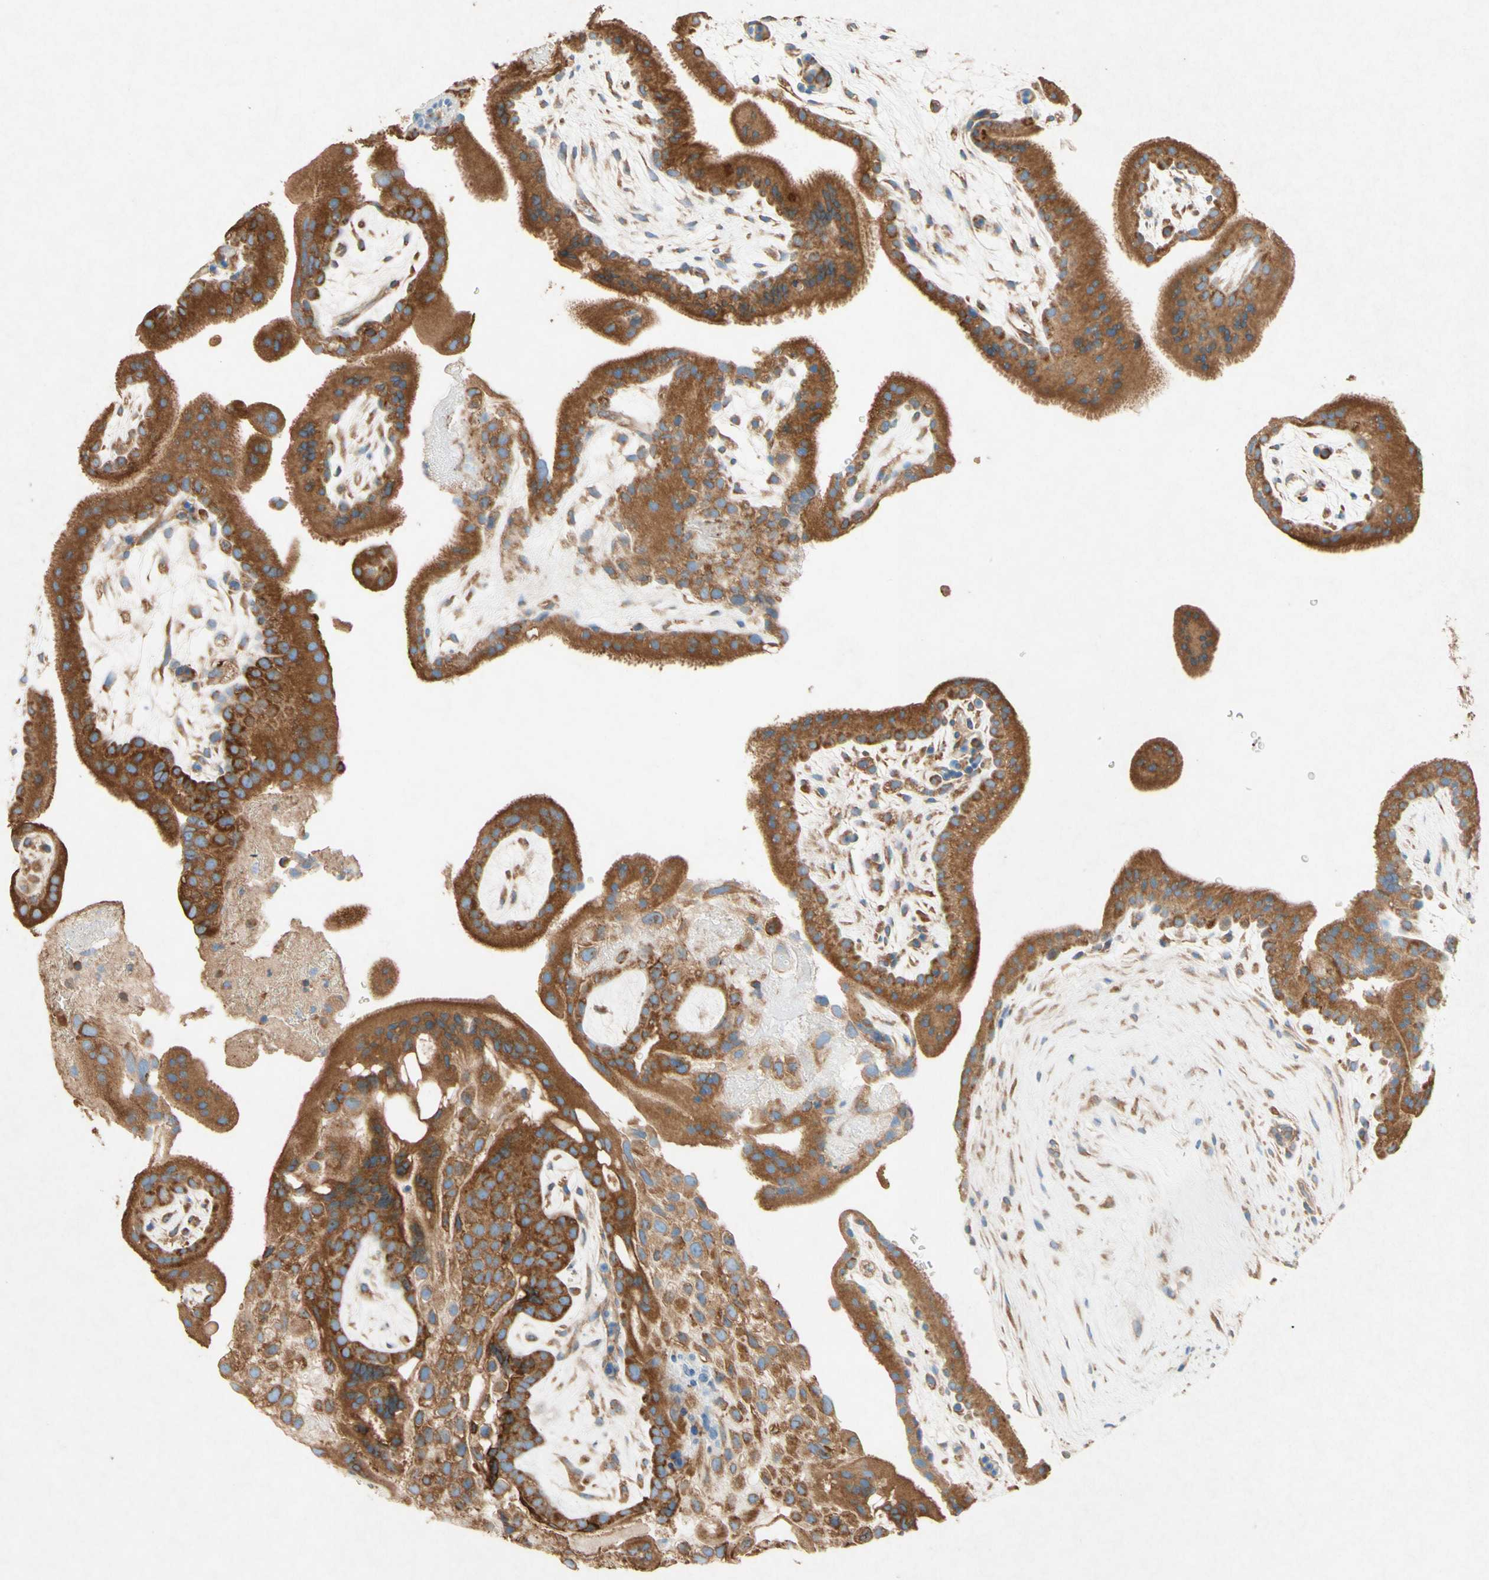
{"staining": {"intensity": "moderate", "quantity": ">75%", "location": "cytoplasmic/membranous"}, "tissue": "placenta", "cell_type": "Decidual cells", "image_type": "normal", "snomed": [{"axis": "morphology", "description": "Normal tissue, NOS"}, {"axis": "topography", "description": "Placenta"}], "caption": "Immunohistochemical staining of unremarkable placenta exhibits moderate cytoplasmic/membranous protein expression in about >75% of decidual cells. (DAB (3,3'-diaminobenzidine) = brown stain, brightfield microscopy at high magnification).", "gene": "PABPC1", "patient": {"sex": "female", "age": 19}}